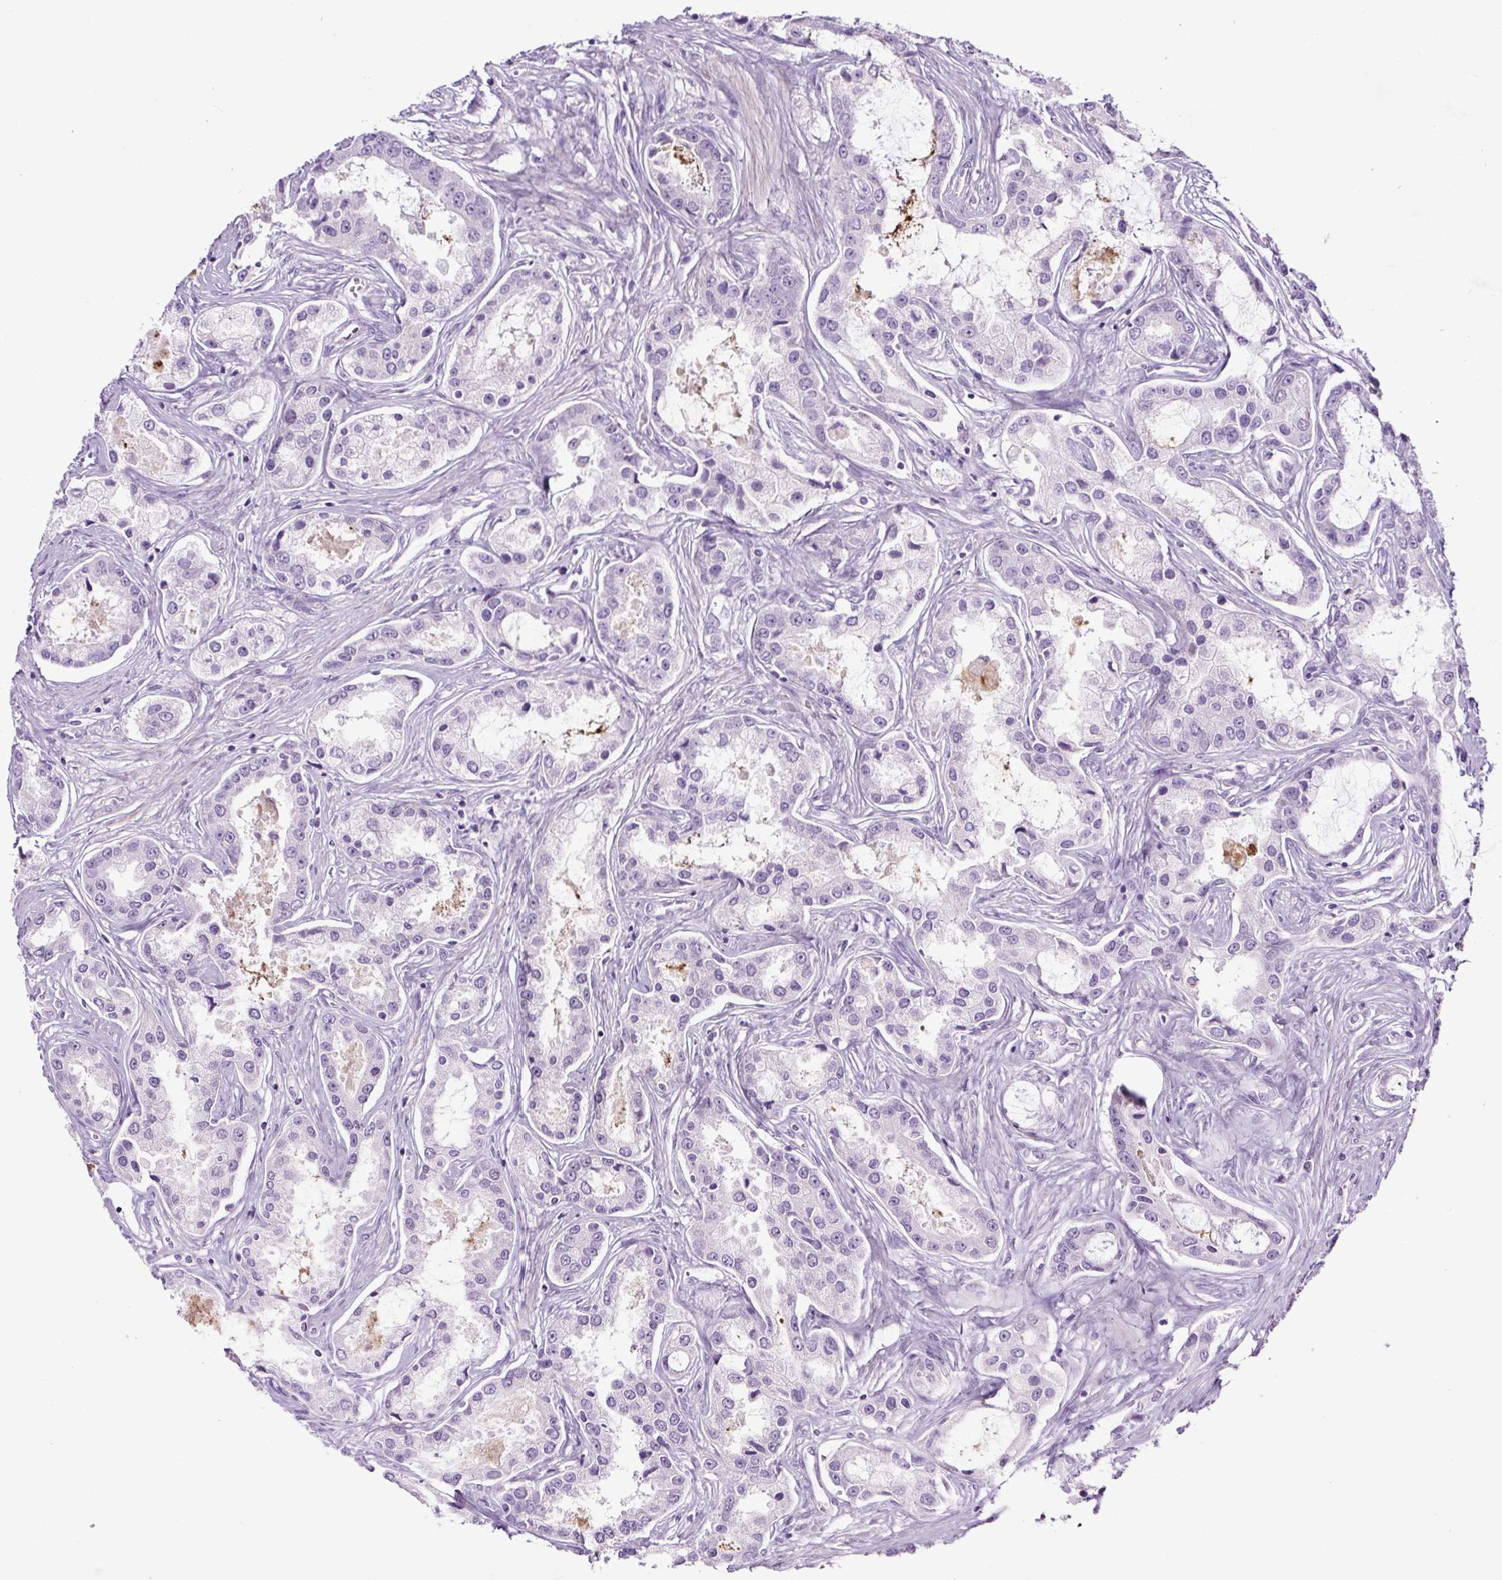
{"staining": {"intensity": "negative", "quantity": "none", "location": "none"}, "tissue": "prostate cancer", "cell_type": "Tumor cells", "image_type": "cancer", "snomed": [{"axis": "morphology", "description": "Adenocarcinoma, Low grade"}, {"axis": "topography", "description": "Prostate"}], "caption": "Photomicrograph shows no protein staining in tumor cells of prostate cancer (low-grade adenocarcinoma) tissue.", "gene": "RNF212B", "patient": {"sex": "male", "age": 68}}